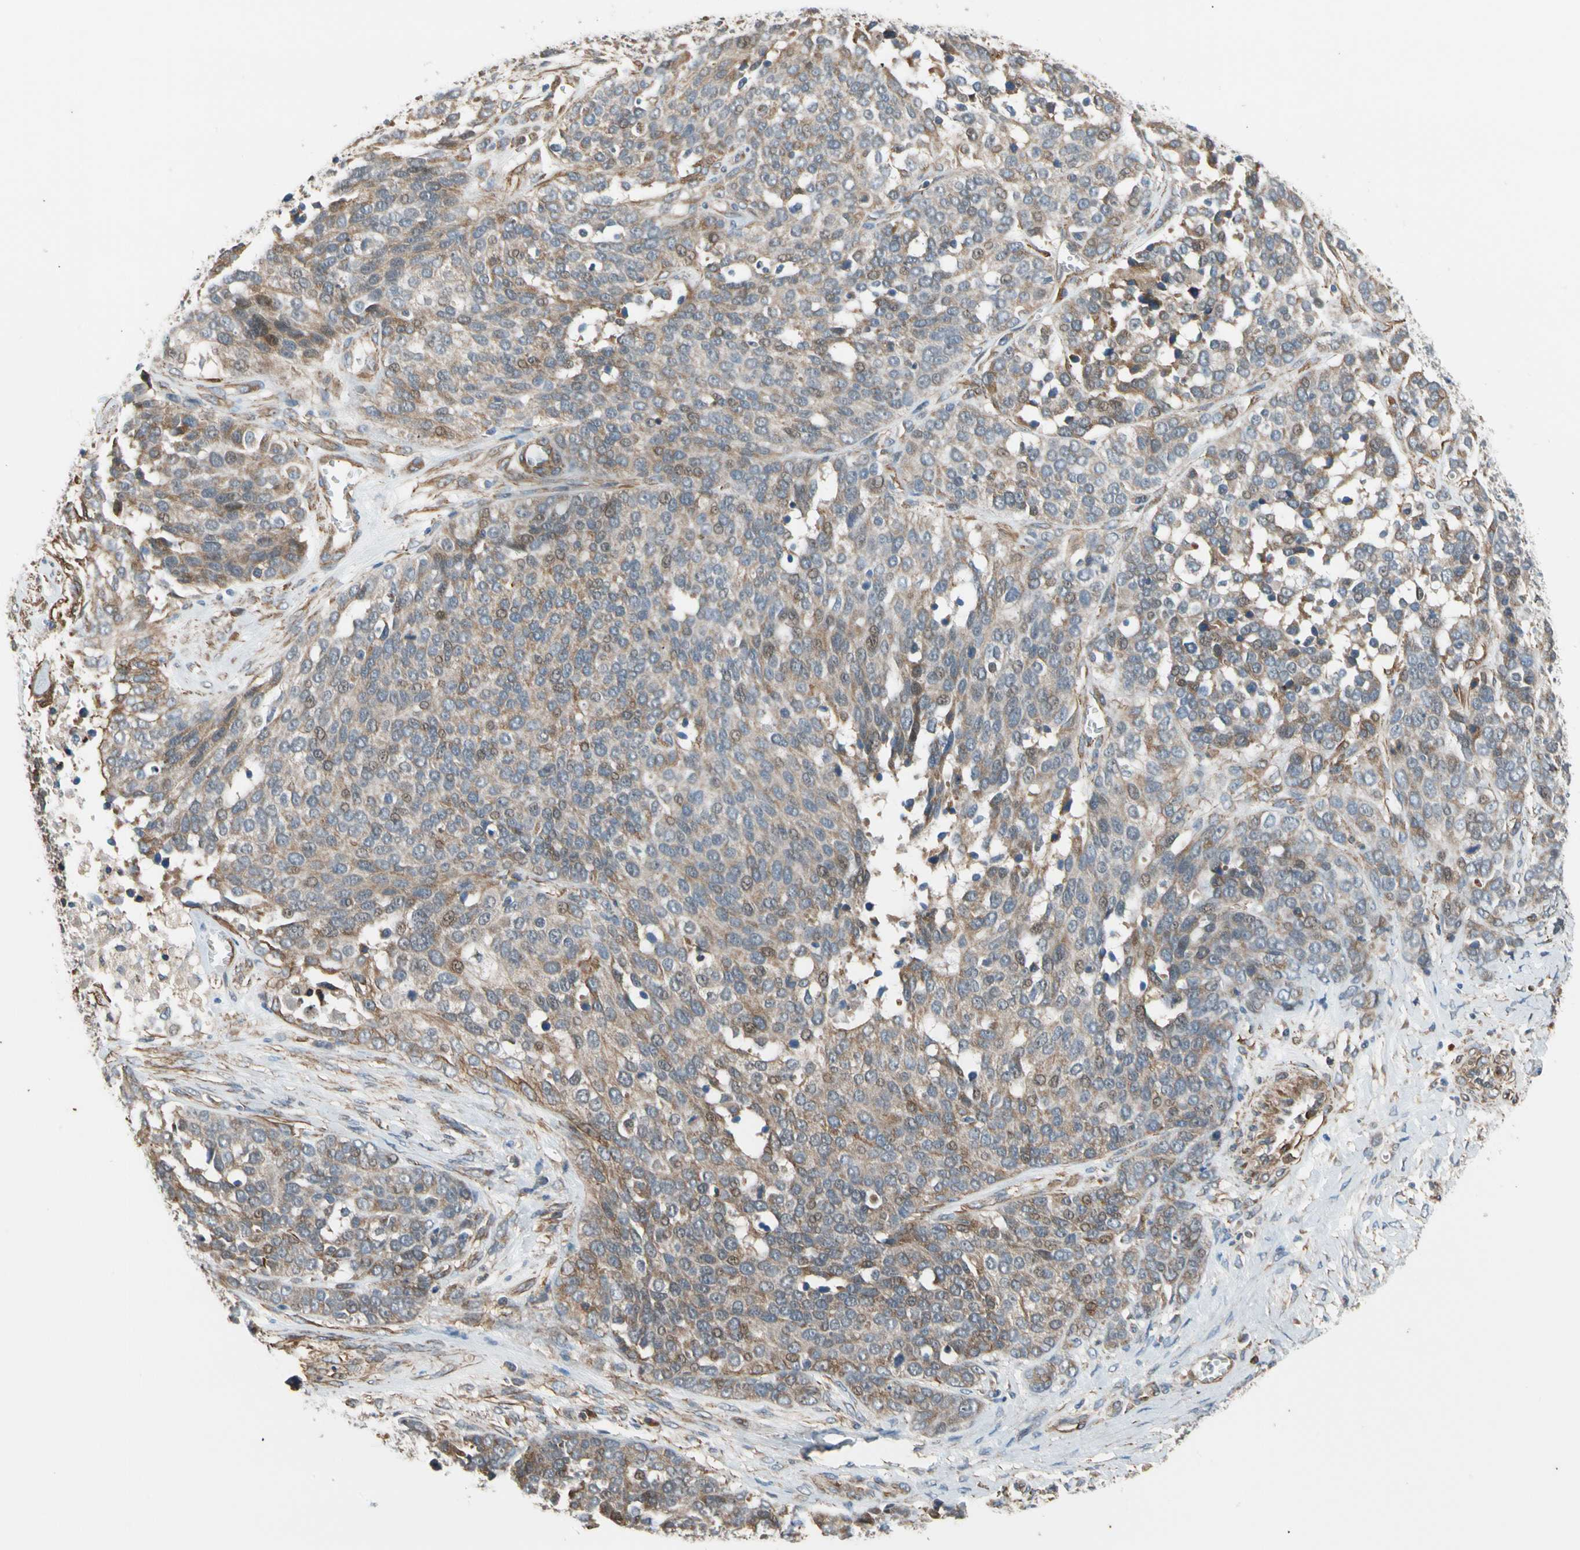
{"staining": {"intensity": "moderate", "quantity": ">75%", "location": "cytoplasmic/membranous"}, "tissue": "ovarian cancer", "cell_type": "Tumor cells", "image_type": "cancer", "snomed": [{"axis": "morphology", "description": "Cystadenocarcinoma, serous, NOS"}, {"axis": "topography", "description": "Ovary"}], "caption": "A brown stain labels moderate cytoplasmic/membranous staining of a protein in human ovarian serous cystadenocarcinoma tumor cells.", "gene": "LIMK2", "patient": {"sex": "female", "age": 44}}